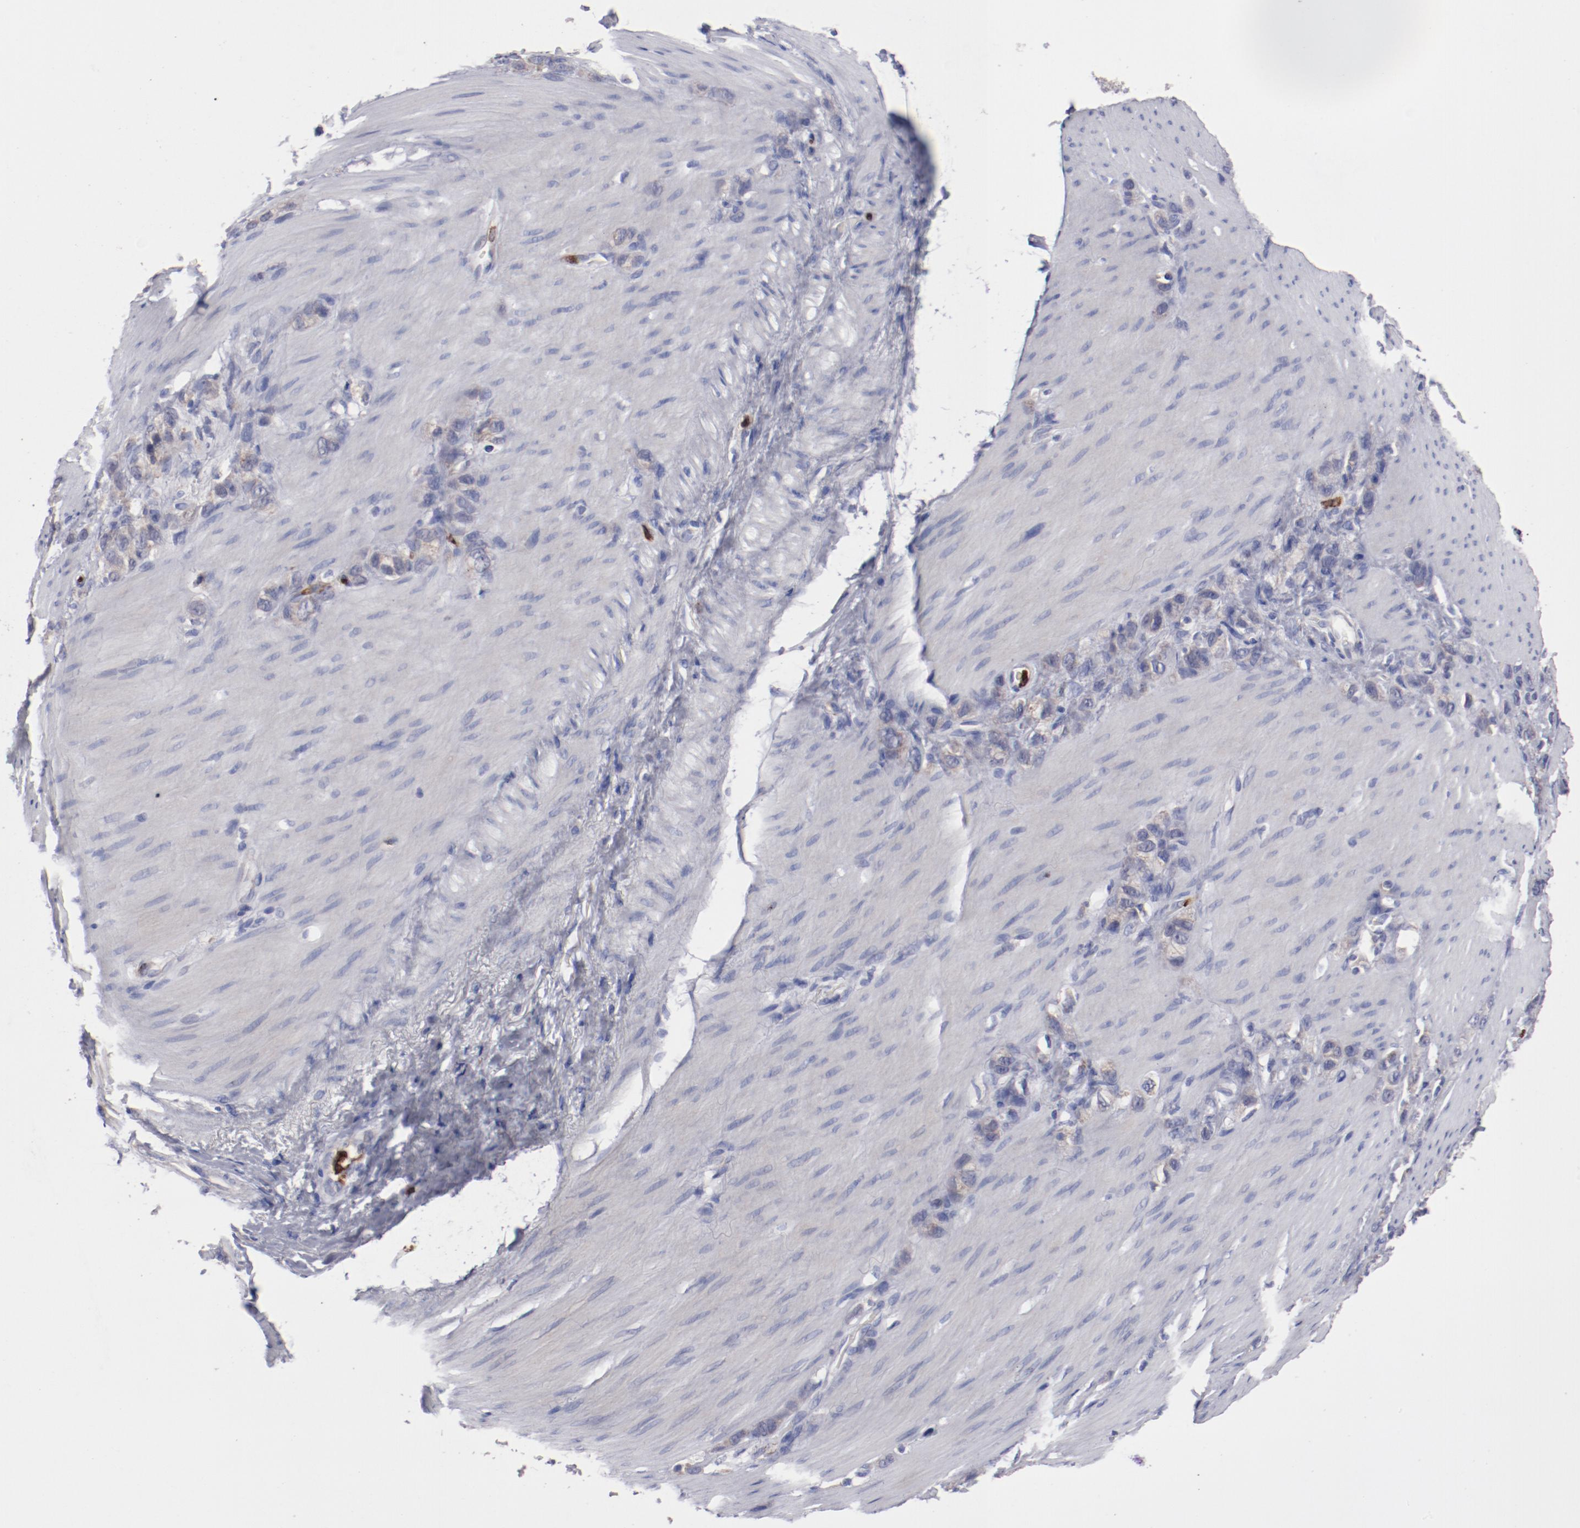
{"staining": {"intensity": "weak", "quantity": ">75%", "location": "cytoplasmic/membranous"}, "tissue": "stomach cancer", "cell_type": "Tumor cells", "image_type": "cancer", "snomed": [{"axis": "morphology", "description": "Normal tissue, NOS"}, {"axis": "morphology", "description": "Adenocarcinoma, NOS"}, {"axis": "morphology", "description": "Adenocarcinoma, High grade"}, {"axis": "topography", "description": "Stomach, upper"}, {"axis": "topography", "description": "Stomach"}], "caption": "High-grade adenocarcinoma (stomach) stained with a brown dye reveals weak cytoplasmic/membranous positive expression in about >75% of tumor cells.", "gene": "FGR", "patient": {"sex": "female", "age": 65}}